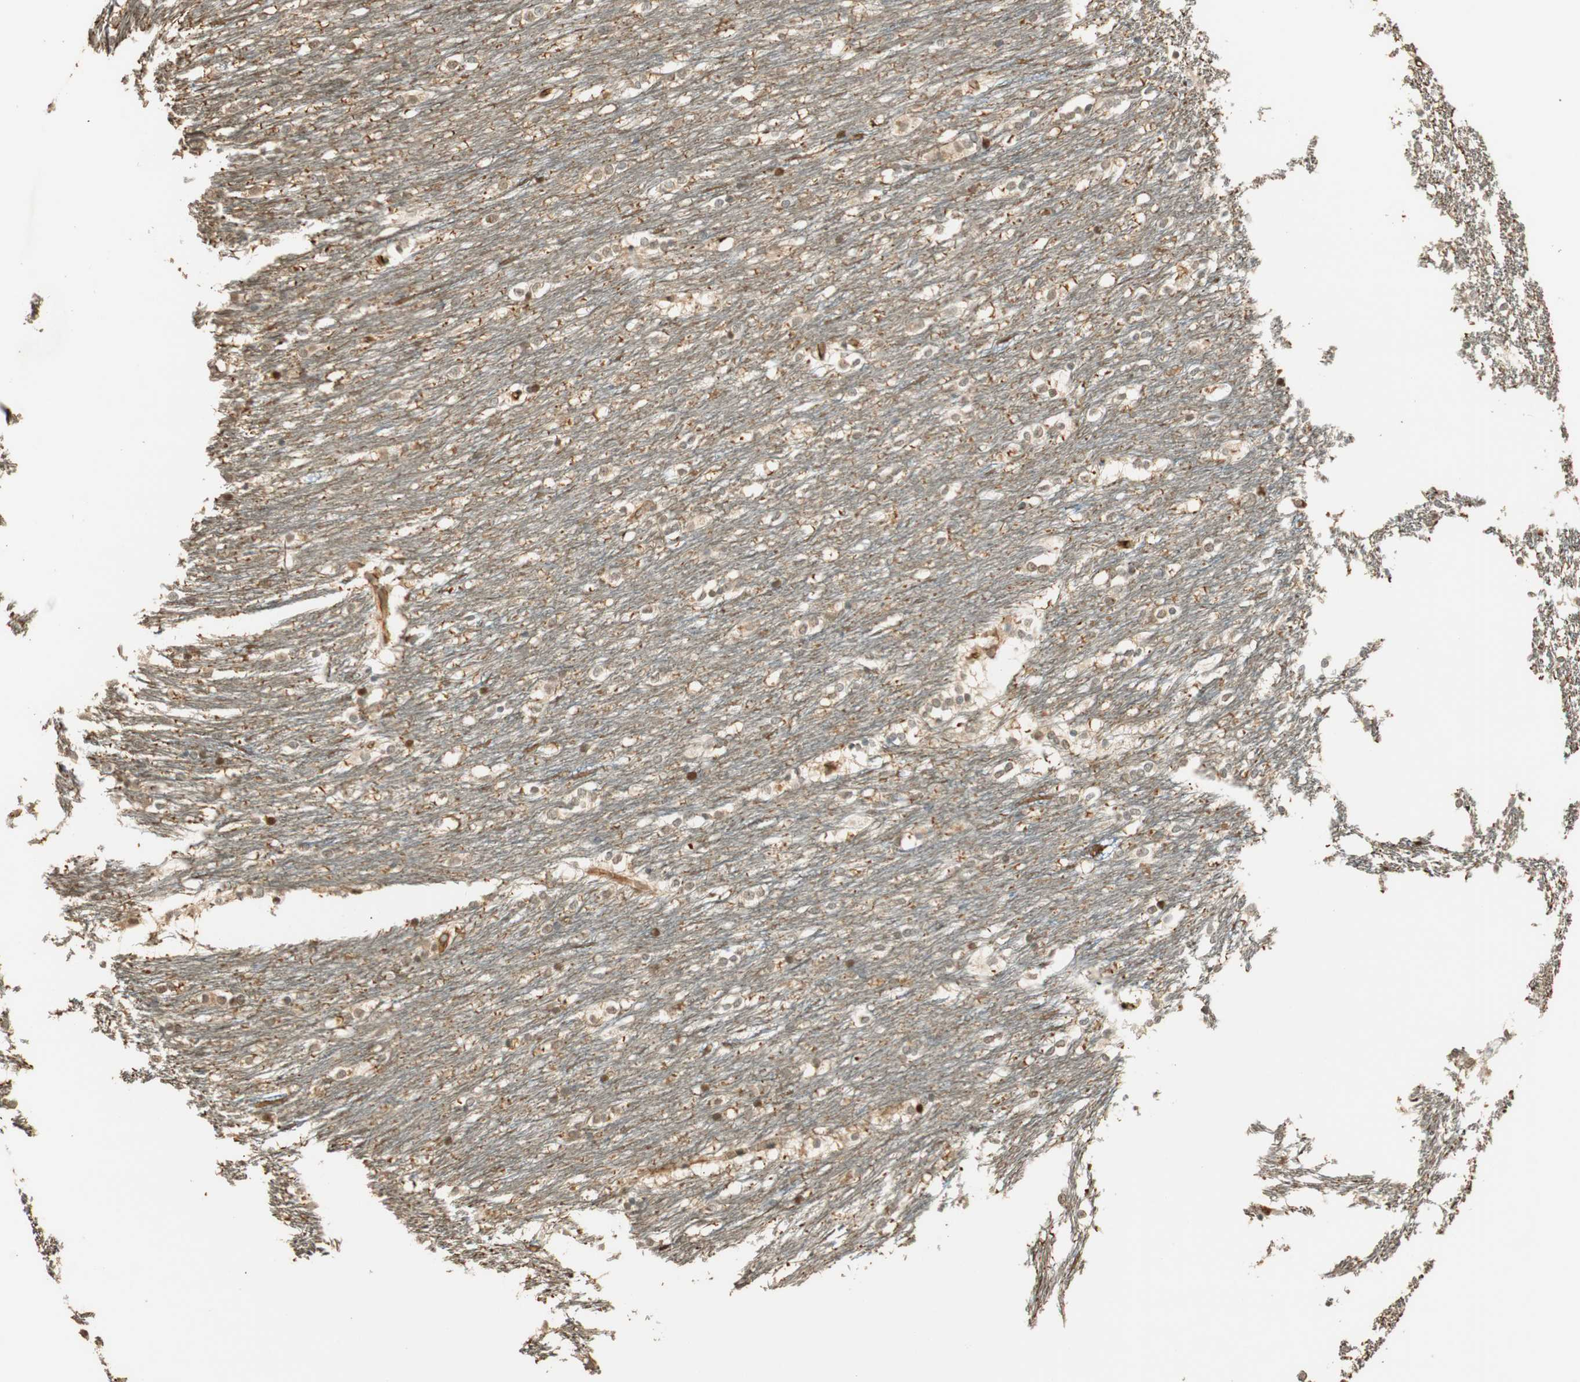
{"staining": {"intensity": "negative", "quantity": "none", "location": "none"}, "tissue": "caudate", "cell_type": "Glial cells", "image_type": "normal", "snomed": [{"axis": "morphology", "description": "Normal tissue, NOS"}, {"axis": "topography", "description": "Lateral ventricle wall"}], "caption": "The image exhibits no significant positivity in glial cells of caudate.", "gene": "NES", "patient": {"sex": "female", "age": 19}}